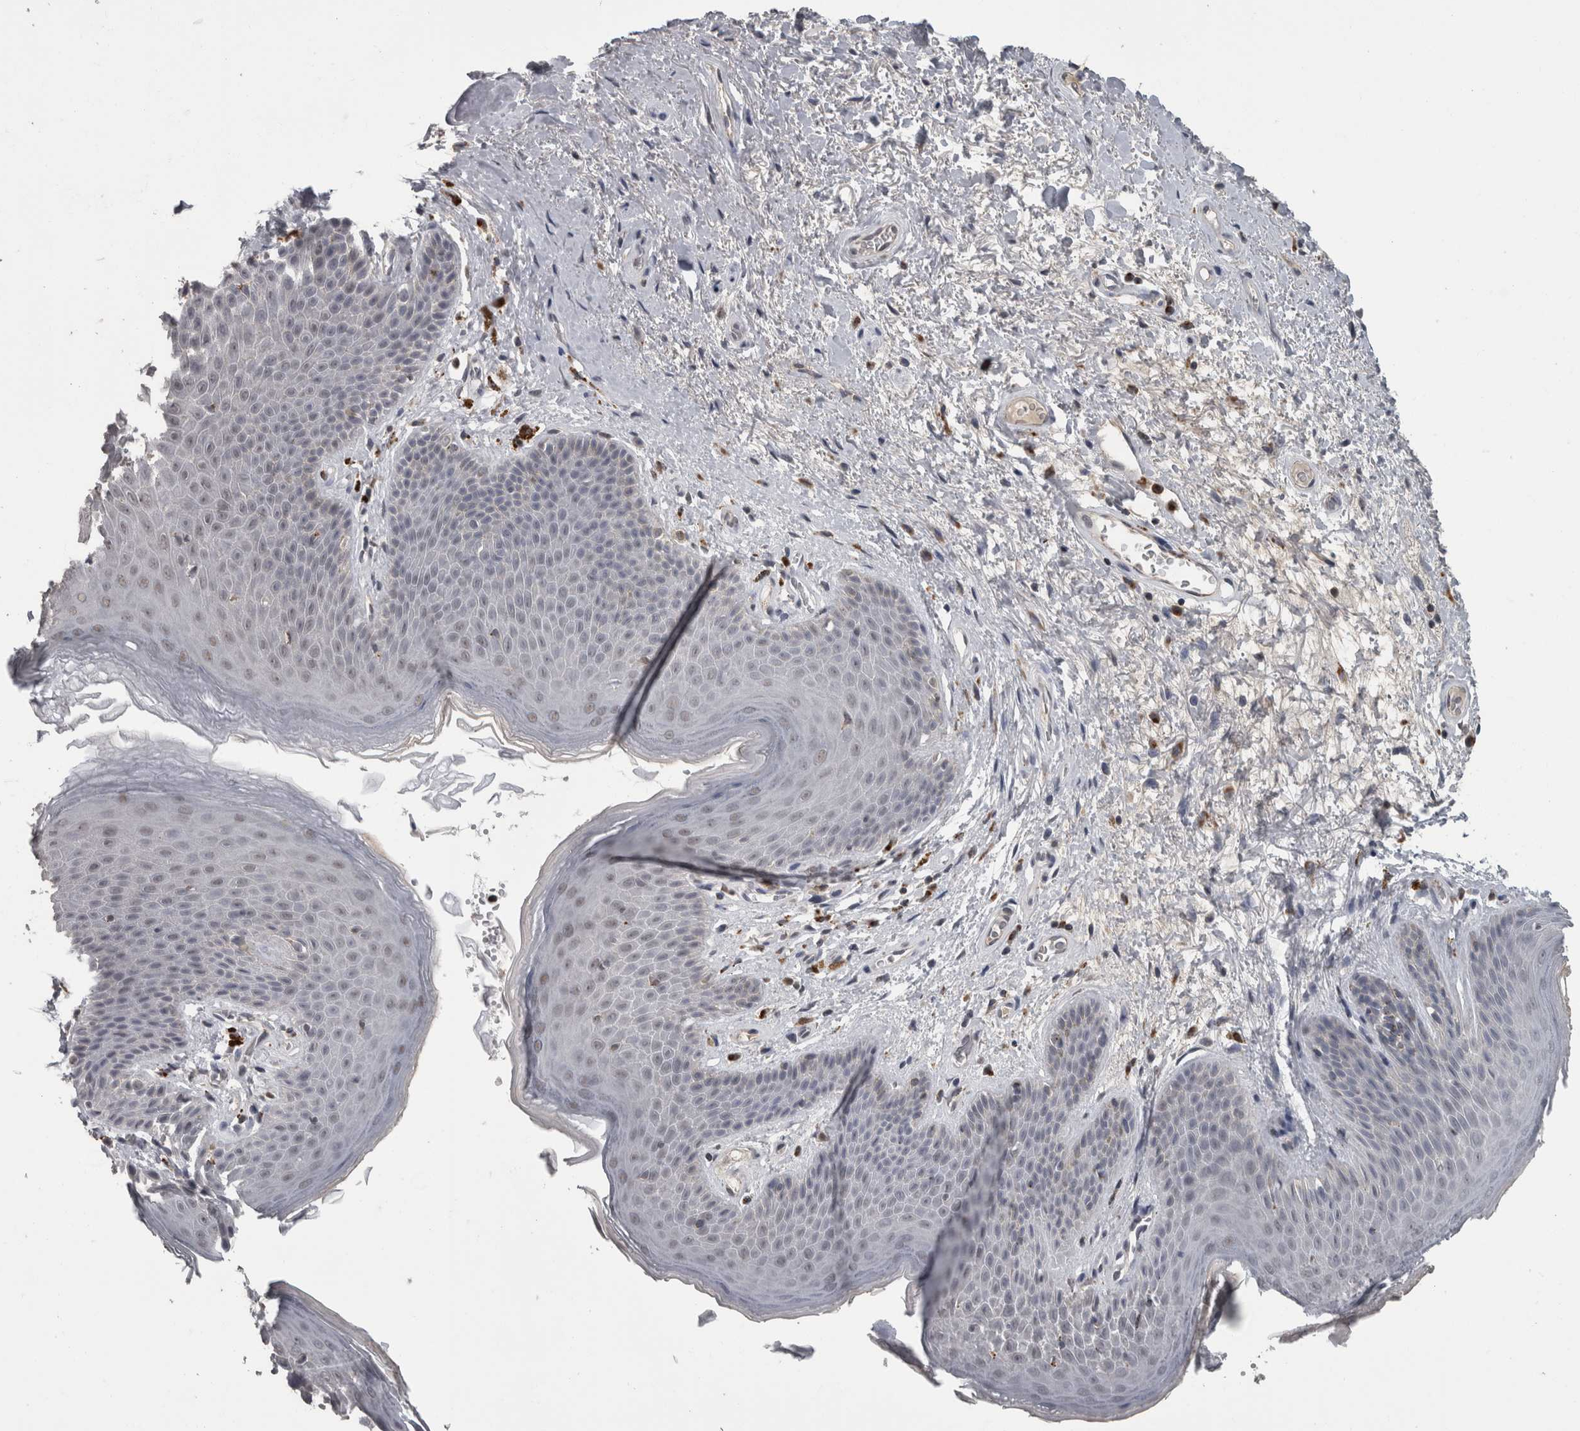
{"staining": {"intensity": "negative", "quantity": "none", "location": "none"}, "tissue": "skin", "cell_type": "Epidermal cells", "image_type": "normal", "snomed": [{"axis": "morphology", "description": "Normal tissue, NOS"}, {"axis": "topography", "description": "Anal"}], "caption": "Immunohistochemical staining of unremarkable human skin shows no significant staining in epidermal cells. (DAB IHC, high magnification).", "gene": "NAAA", "patient": {"sex": "male", "age": 74}}